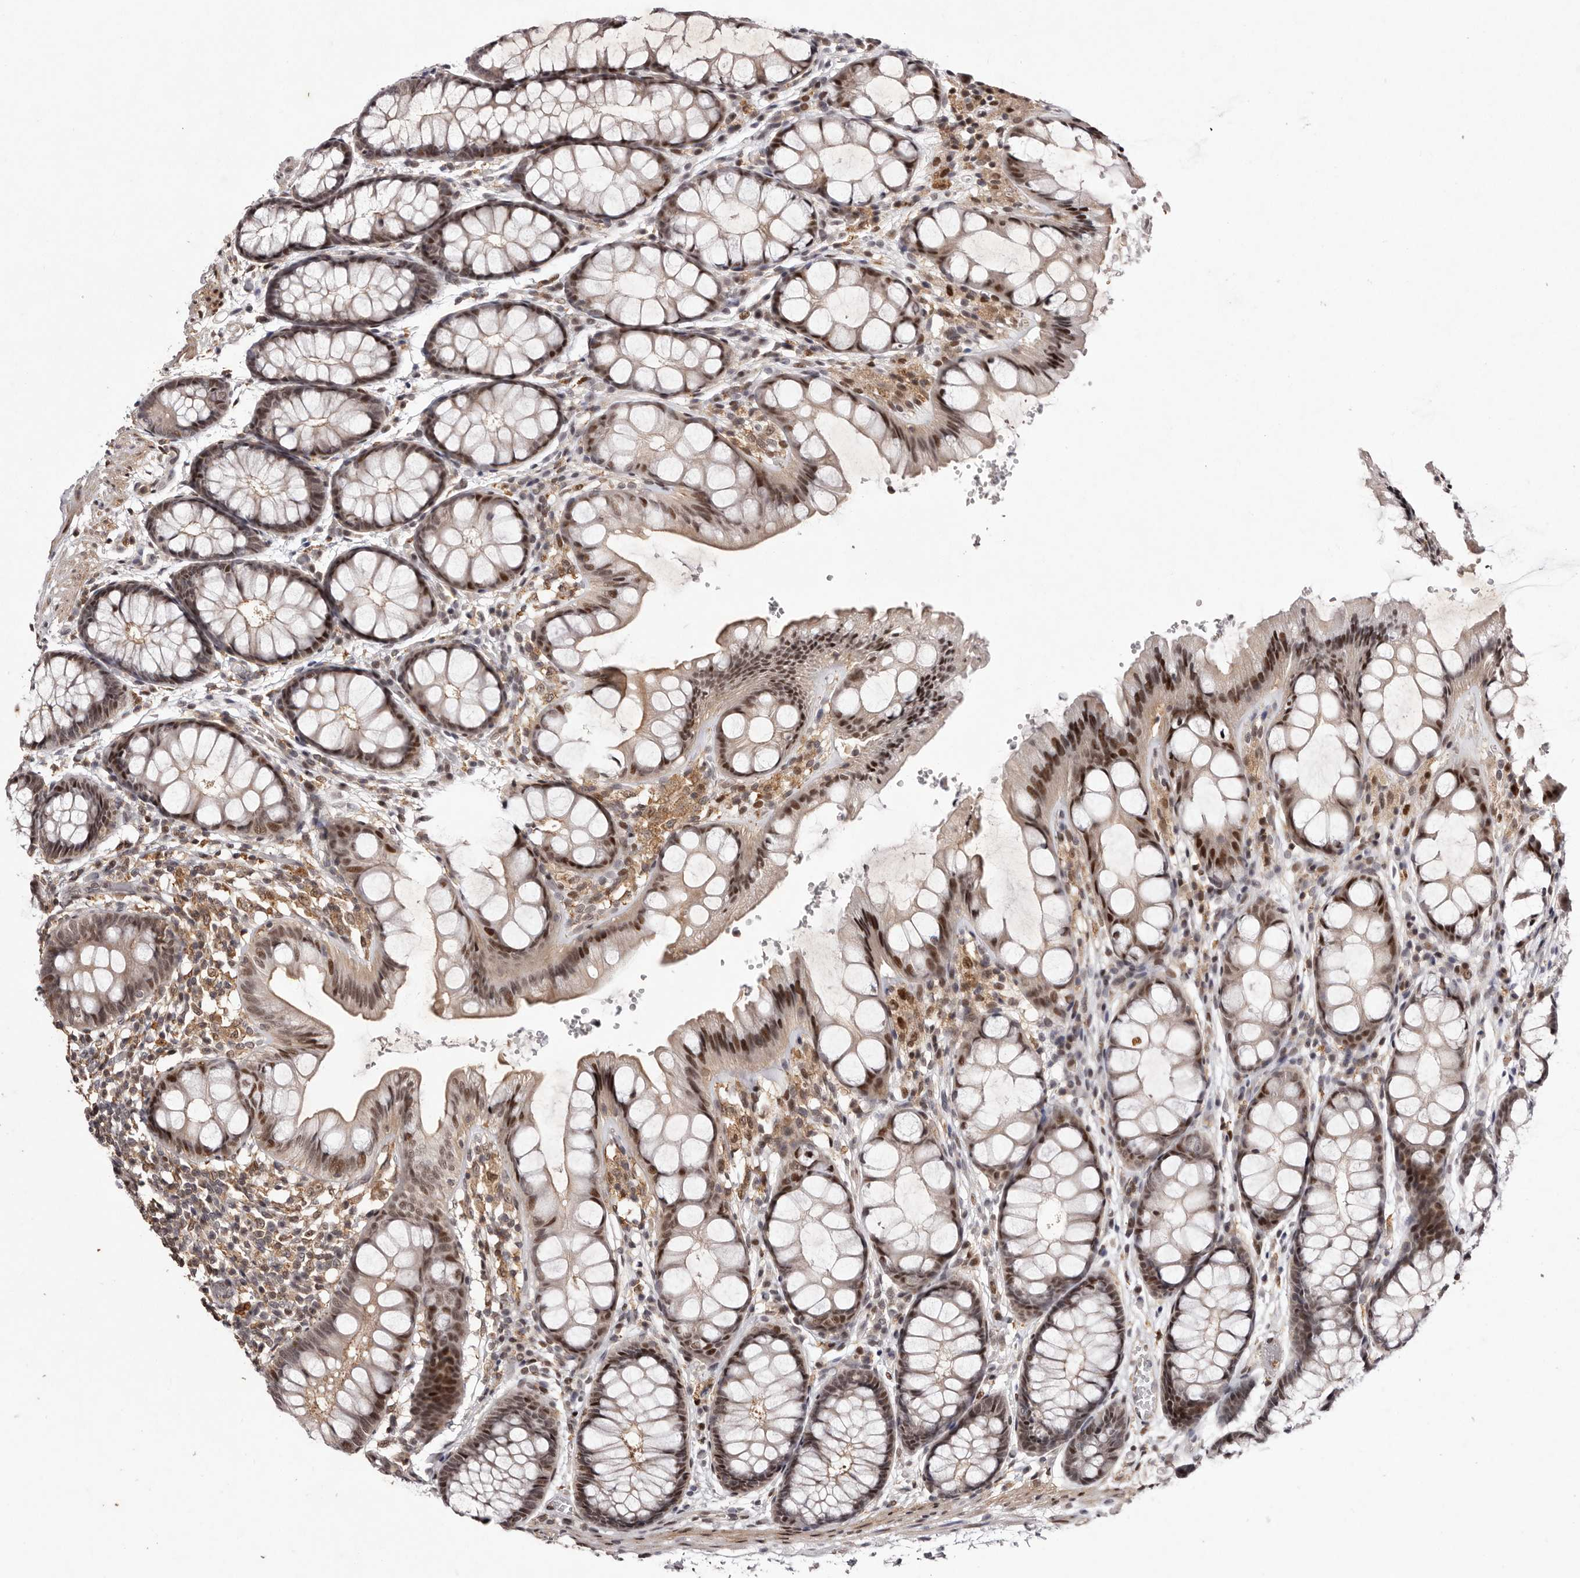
{"staining": {"intensity": "moderate", "quantity": ">75%", "location": "cytoplasmic/membranous"}, "tissue": "colon", "cell_type": "Endothelial cells", "image_type": "normal", "snomed": [{"axis": "morphology", "description": "Normal tissue, NOS"}, {"axis": "topography", "description": "Colon"}], "caption": "A histopathology image of human colon stained for a protein demonstrates moderate cytoplasmic/membranous brown staining in endothelial cells. (brown staining indicates protein expression, while blue staining denotes nuclei).", "gene": "FBXO5", "patient": {"sex": "male", "age": 47}}